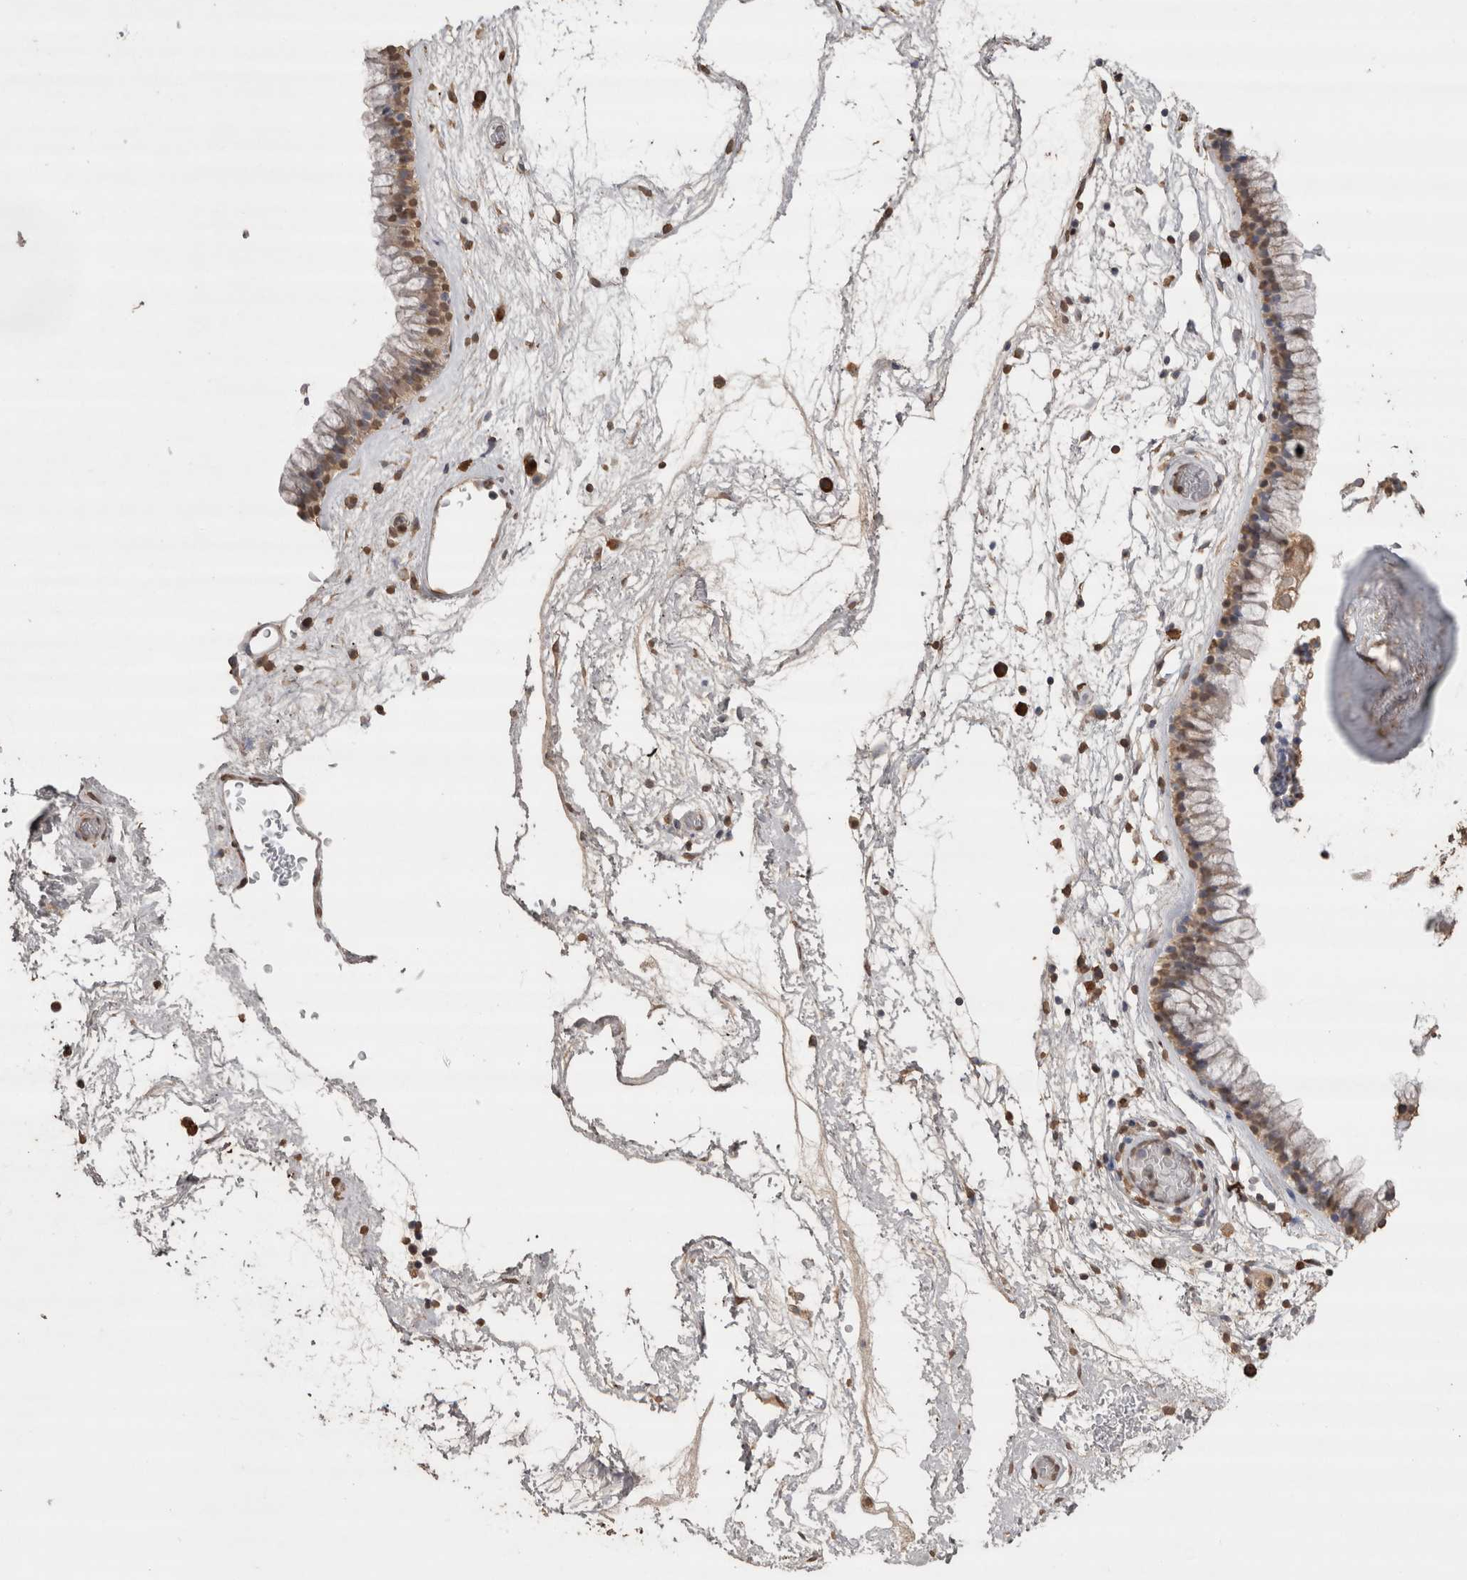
{"staining": {"intensity": "moderate", "quantity": "25%-75%", "location": "cytoplasmic/membranous,nuclear"}, "tissue": "nasopharynx", "cell_type": "Respiratory epithelial cells", "image_type": "normal", "snomed": [{"axis": "morphology", "description": "Normal tissue, NOS"}, {"axis": "morphology", "description": "Inflammation, NOS"}, {"axis": "topography", "description": "Nasopharynx"}], "caption": "A brown stain highlights moderate cytoplasmic/membranous,nuclear staining of a protein in respiratory epithelial cells of unremarkable nasopharynx. (IHC, brightfield microscopy, high magnification).", "gene": "CRELD2", "patient": {"sex": "male", "age": 48}}